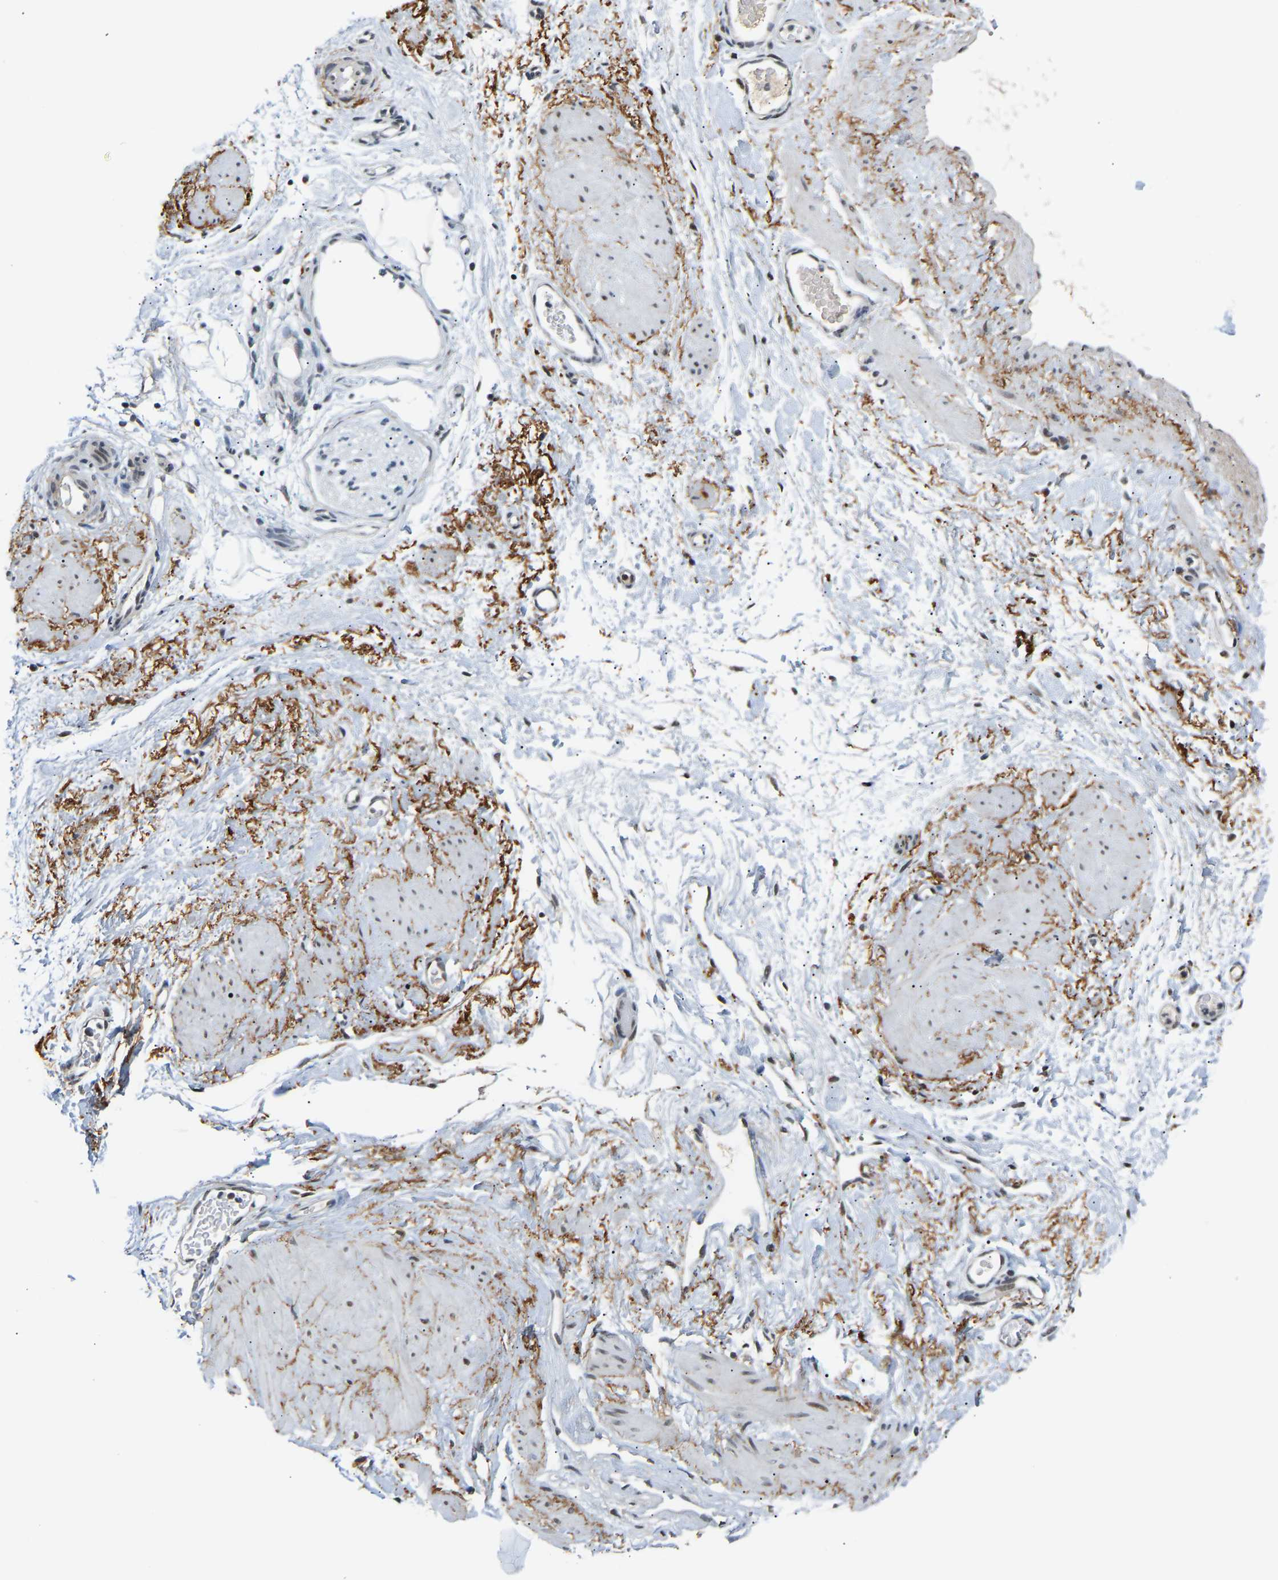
{"staining": {"intensity": "negative", "quantity": "none", "location": "none"}, "tissue": "adipose tissue", "cell_type": "Adipocytes", "image_type": "normal", "snomed": [{"axis": "morphology", "description": "Normal tissue, NOS"}, {"axis": "topography", "description": "Soft tissue"}], "caption": "DAB (3,3'-diaminobenzidine) immunohistochemical staining of normal human adipose tissue demonstrates no significant expression in adipocytes.", "gene": "RBM15", "patient": {"sex": "male", "age": 72}}